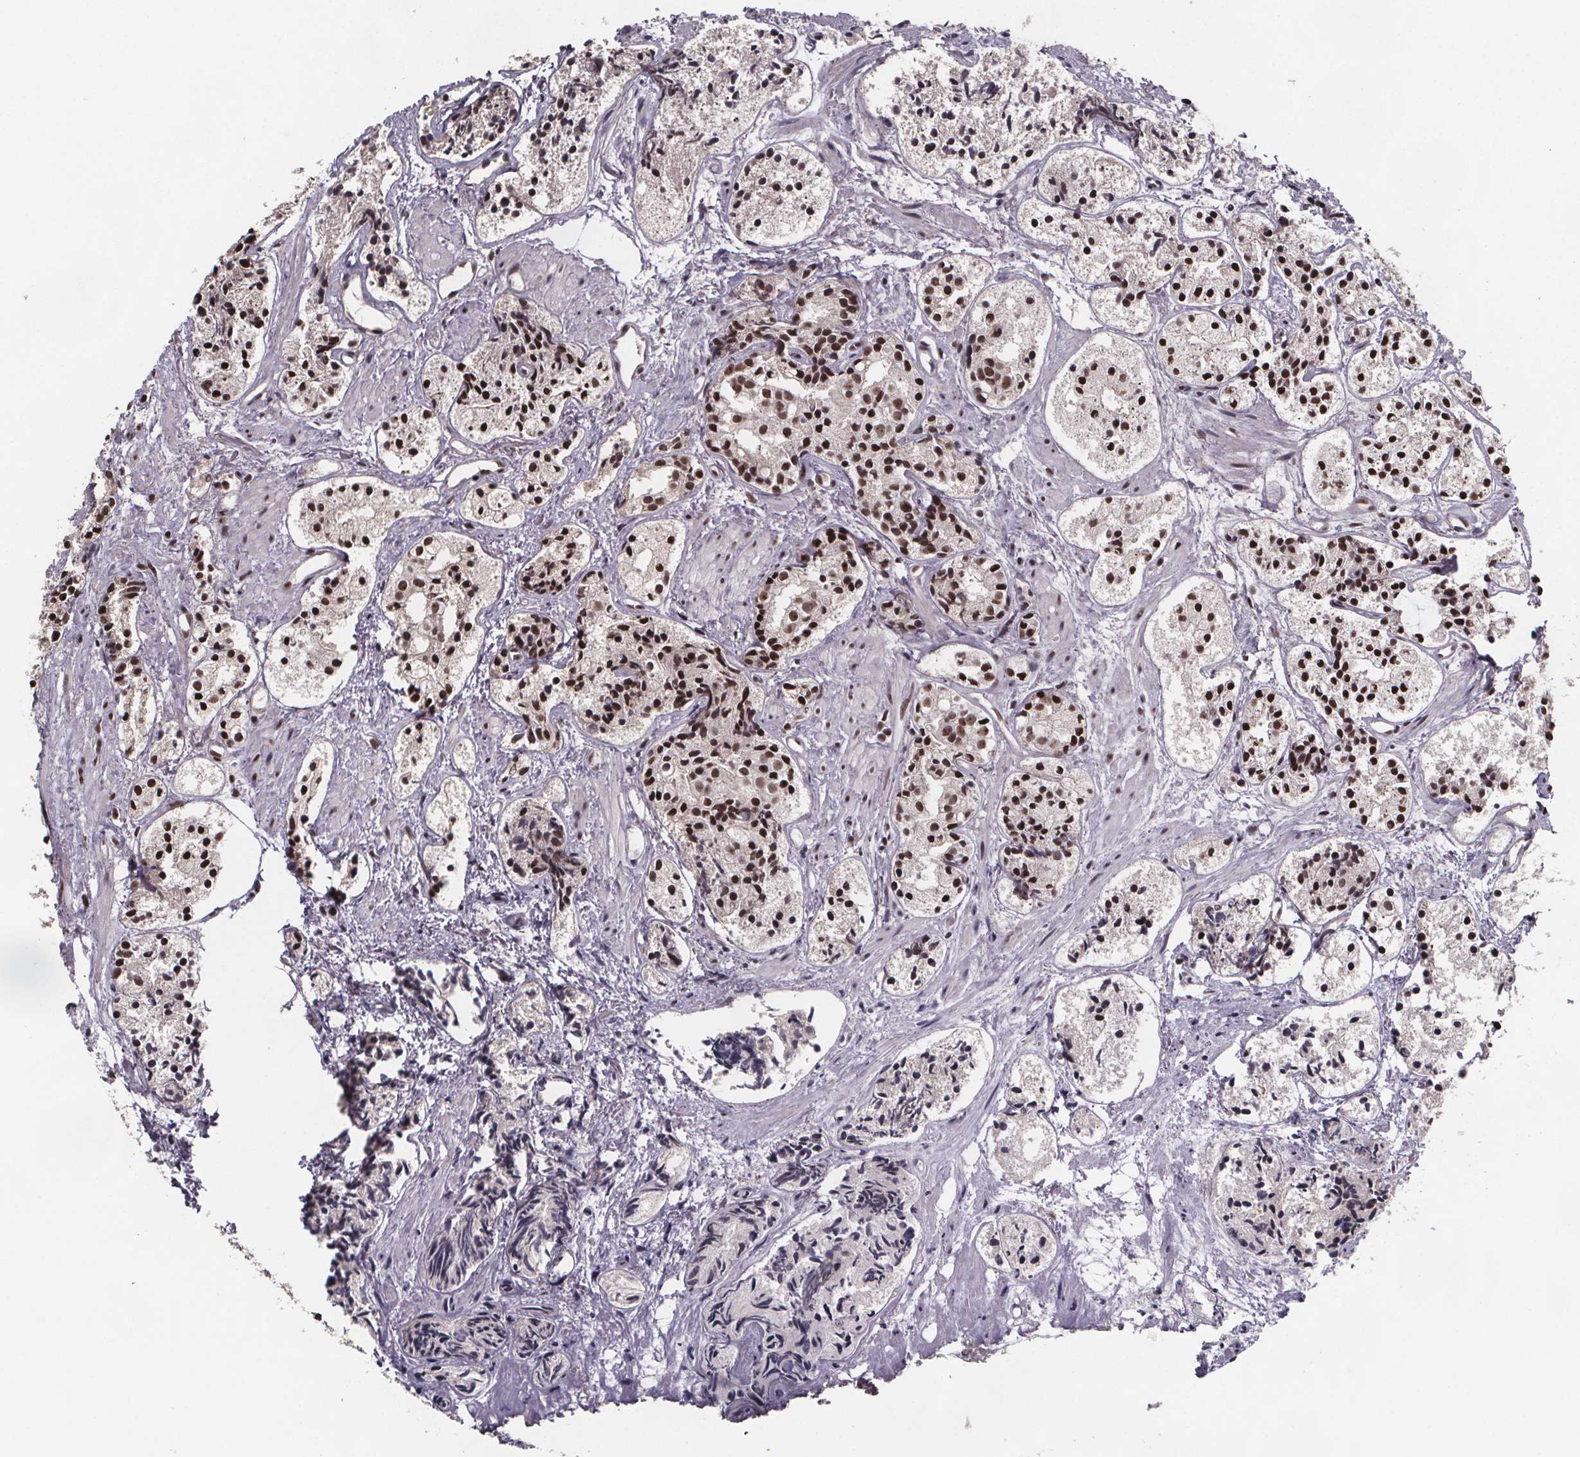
{"staining": {"intensity": "moderate", "quantity": ">75%", "location": "nuclear"}, "tissue": "prostate cancer", "cell_type": "Tumor cells", "image_type": "cancer", "snomed": [{"axis": "morphology", "description": "Adenocarcinoma, High grade"}, {"axis": "topography", "description": "Prostate"}], "caption": "This photomicrograph exhibits IHC staining of high-grade adenocarcinoma (prostate), with medium moderate nuclear staining in about >75% of tumor cells.", "gene": "U2SURP", "patient": {"sex": "male", "age": 85}}